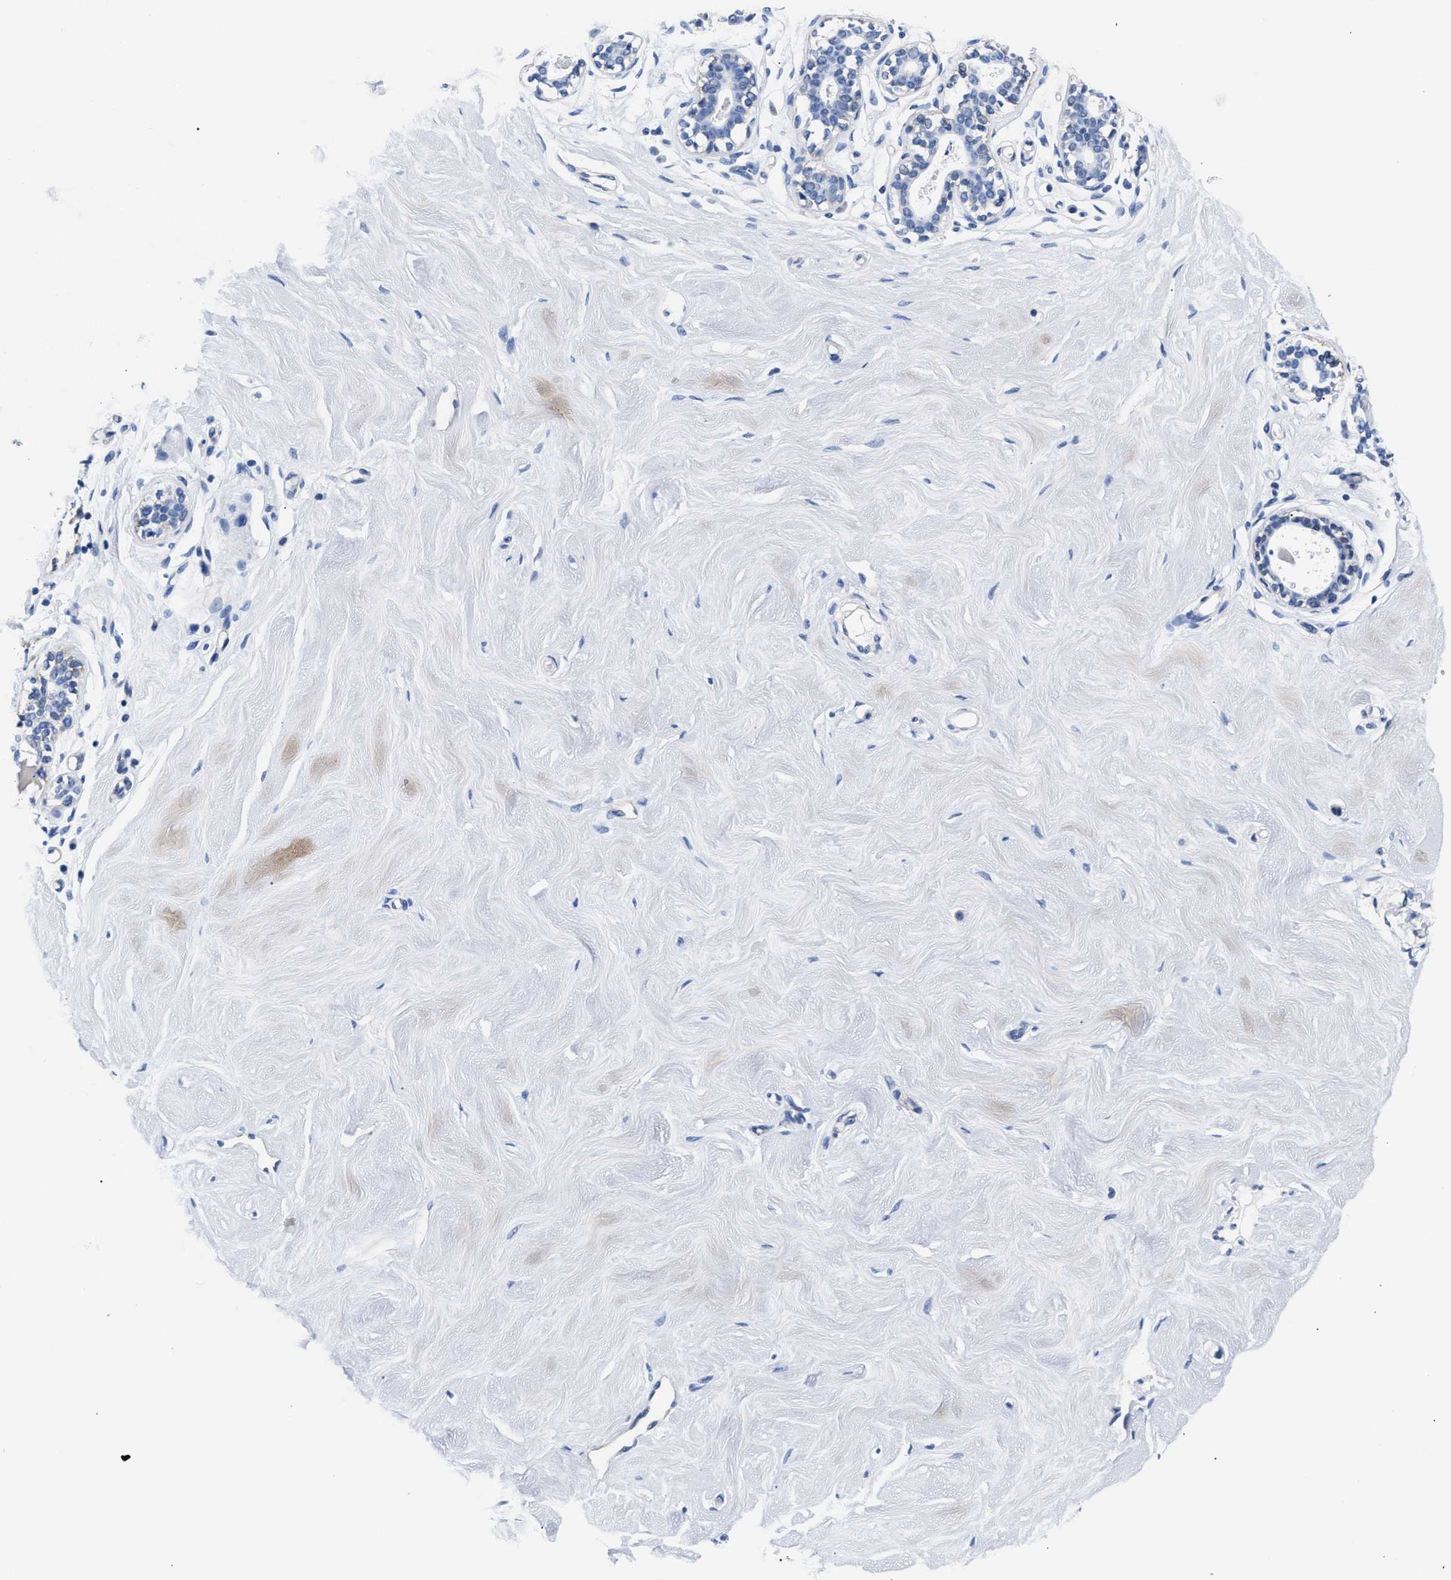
{"staining": {"intensity": "negative", "quantity": "none", "location": "none"}, "tissue": "breast", "cell_type": "Adipocytes", "image_type": "normal", "snomed": [{"axis": "morphology", "description": "Normal tissue, NOS"}, {"axis": "topography", "description": "Breast"}], "caption": "Protein analysis of benign breast displays no significant expression in adipocytes.", "gene": "TRIM29", "patient": {"sex": "female", "age": 23}}